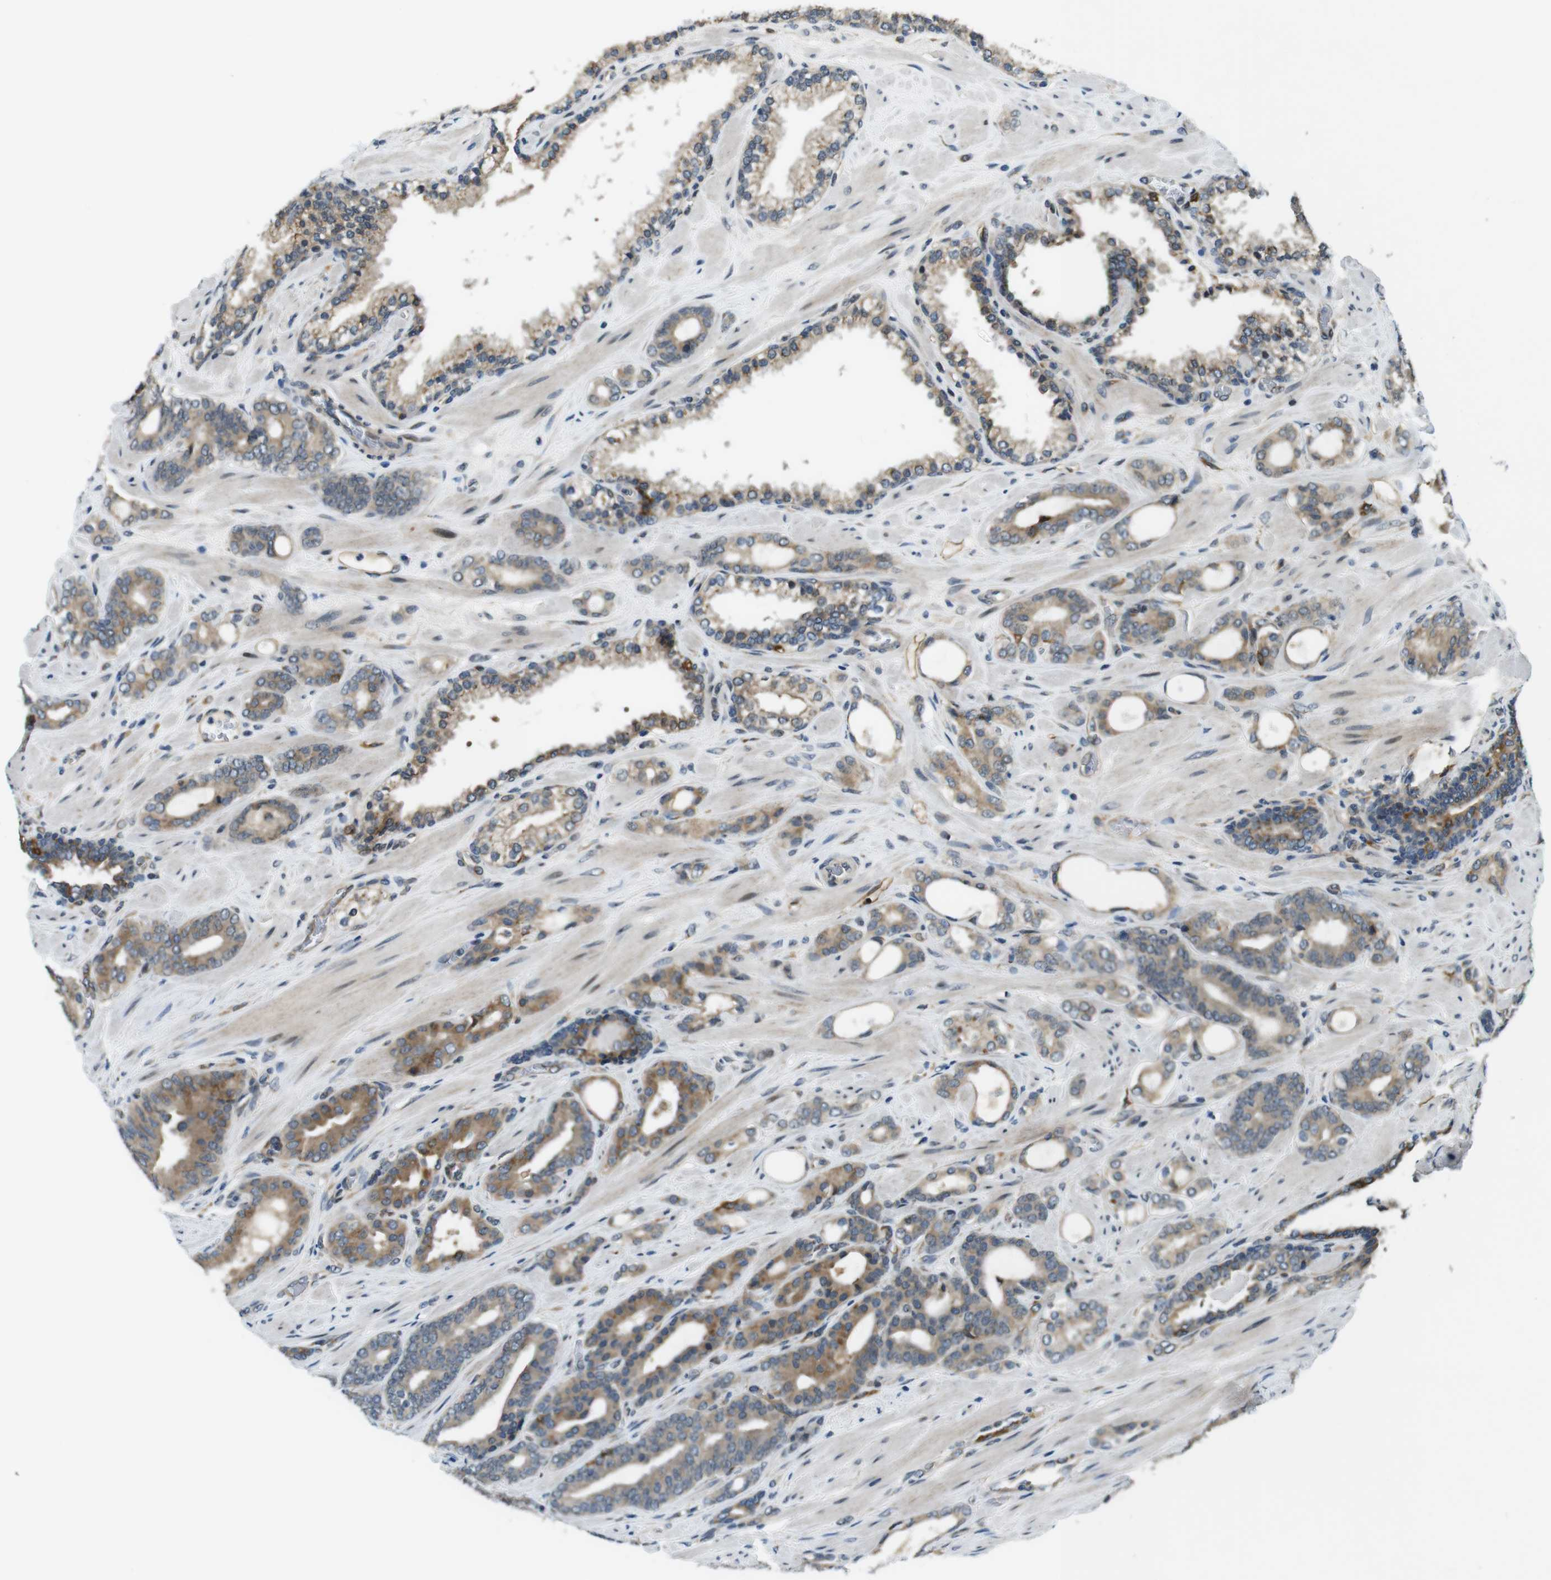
{"staining": {"intensity": "moderate", "quantity": ">75%", "location": "cytoplasmic/membranous"}, "tissue": "prostate cancer", "cell_type": "Tumor cells", "image_type": "cancer", "snomed": [{"axis": "morphology", "description": "Adenocarcinoma, Low grade"}, {"axis": "topography", "description": "Prostate"}], "caption": "A histopathology image showing moderate cytoplasmic/membranous expression in about >75% of tumor cells in prostate low-grade adenocarcinoma, as visualized by brown immunohistochemical staining.", "gene": "PALD1", "patient": {"sex": "male", "age": 63}}